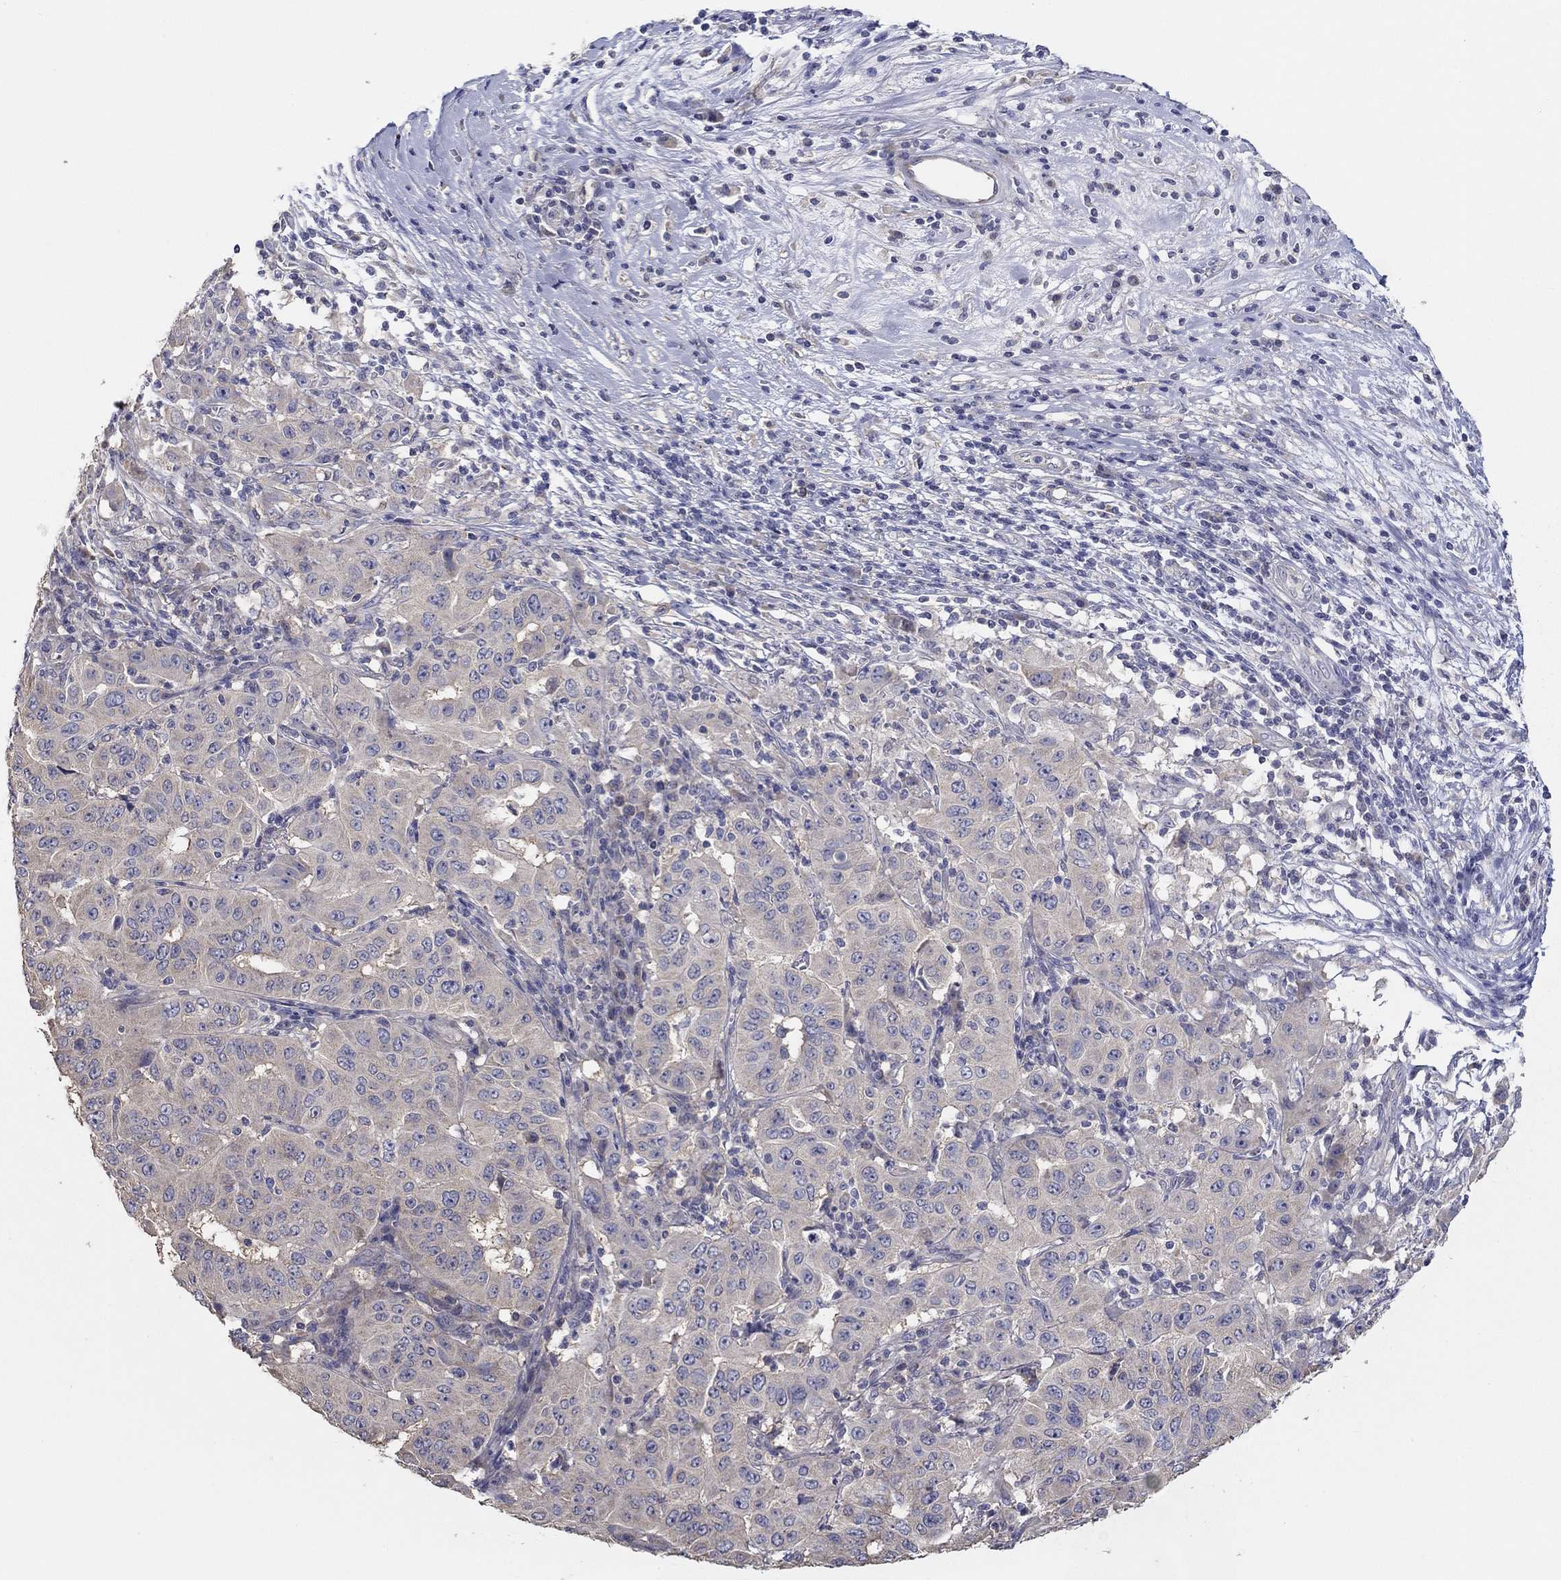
{"staining": {"intensity": "negative", "quantity": "none", "location": "none"}, "tissue": "pancreatic cancer", "cell_type": "Tumor cells", "image_type": "cancer", "snomed": [{"axis": "morphology", "description": "Adenocarcinoma, NOS"}, {"axis": "topography", "description": "Pancreas"}], "caption": "Immunohistochemistry histopathology image of neoplastic tissue: pancreatic adenocarcinoma stained with DAB (3,3'-diaminobenzidine) reveals no significant protein staining in tumor cells.", "gene": "DOCK3", "patient": {"sex": "male", "age": 63}}